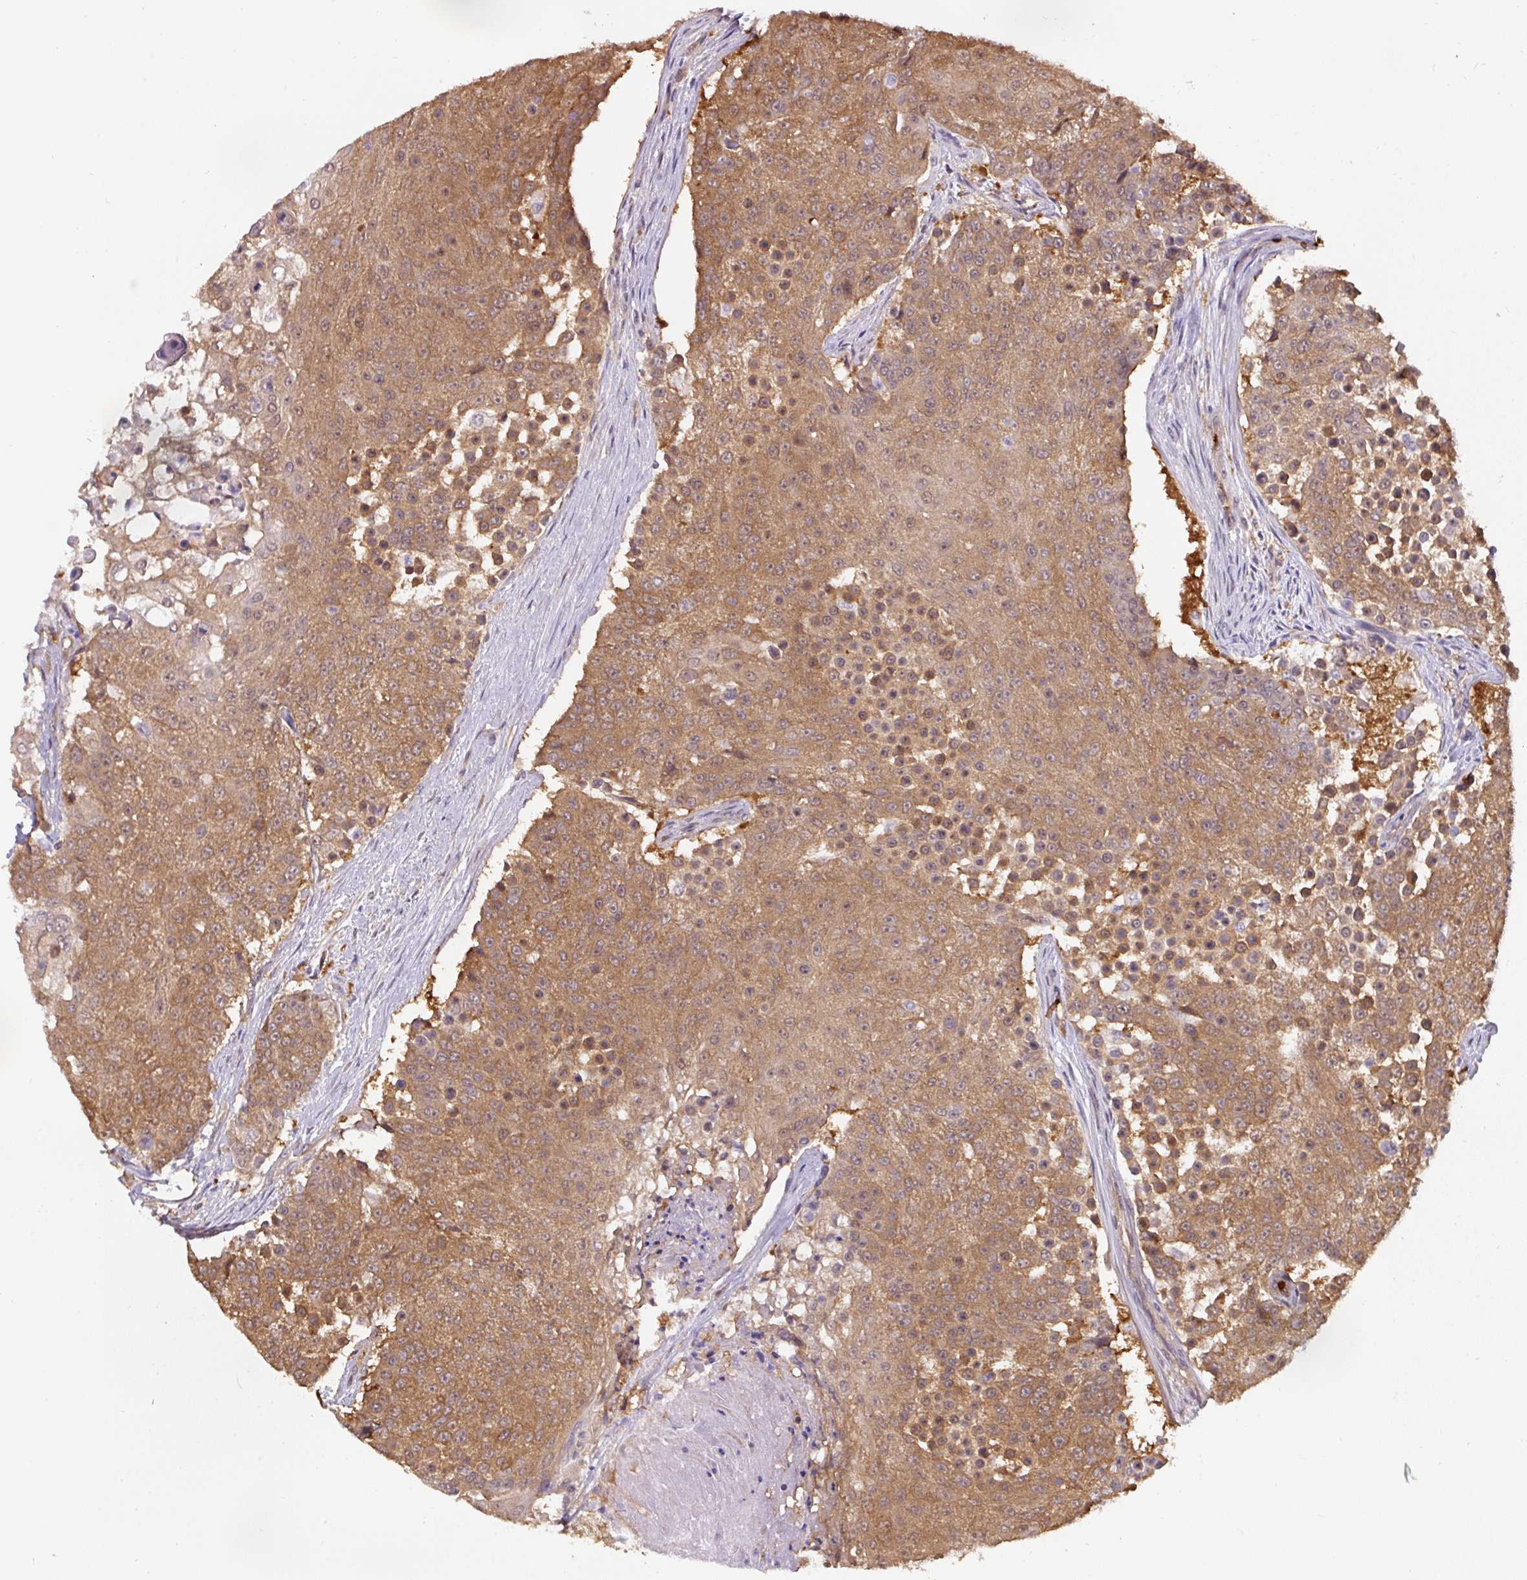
{"staining": {"intensity": "moderate", "quantity": ">75%", "location": "cytoplasmic/membranous"}, "tissue": "urothelial cancer", "cell_type": "Tumor cells", "image_type": "cancer", "snomed": [{"axis": "morphology", "description": "Urothelial carcinoma, High grade"}, {"axis": "topography", "description": "Urinary bladder"}], "caption": "This is an image of IHC staining of high-grade urothelial carcinoma, which shows moderate staining in the cytoplasmic/membranous of tumor cells.", "gene": "ST13", "patient": {"sex": "female", "age": 63}}